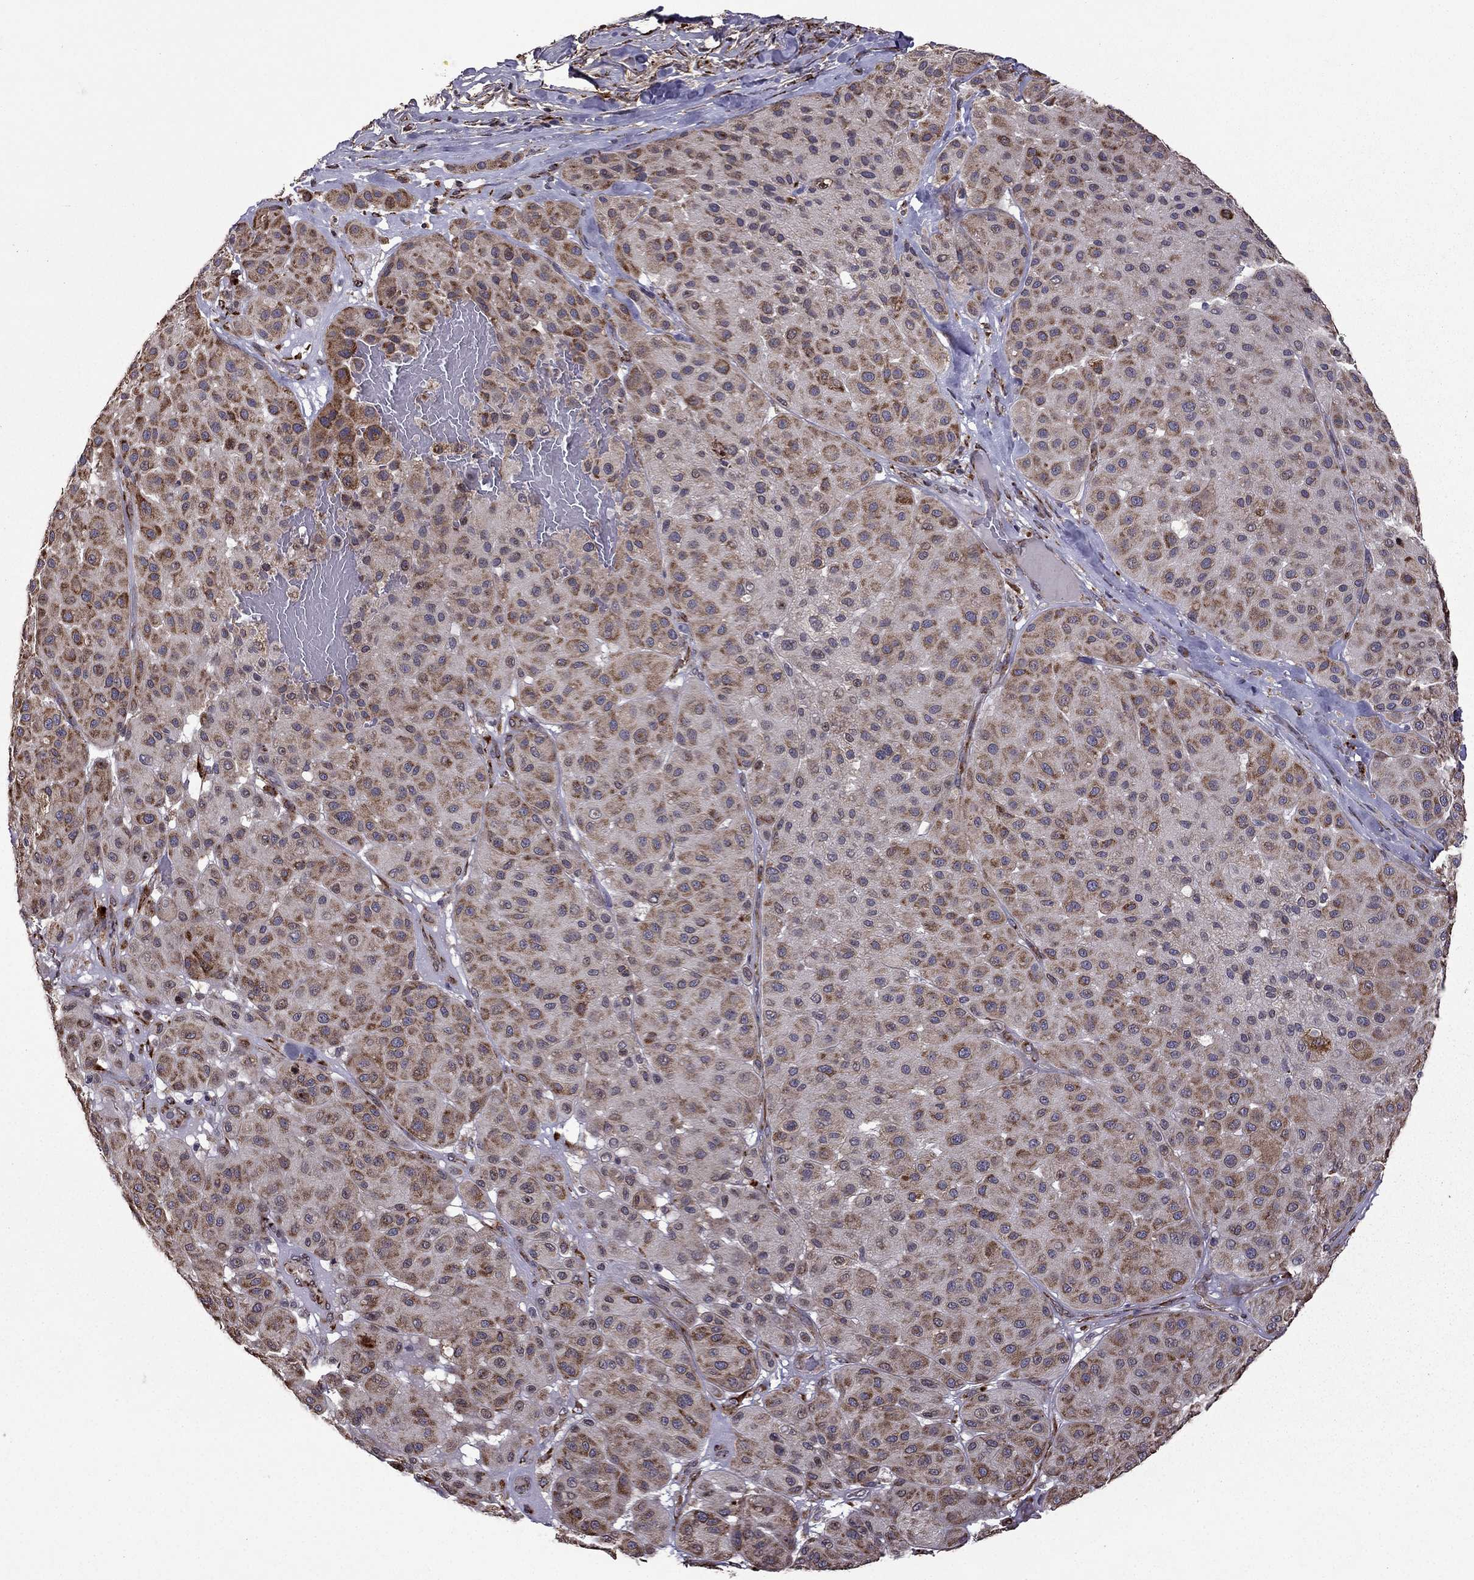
{"staining": {"intensity": "moderate", "quantity": ">75%", "location": "cytoplasmic/membranous"}, "tissue": "melanoma", "cell_type": "Tumor cells", "image_type": "cancer", "snomed": [{"axis": "morphology", "description": "Malignant melanoma, Metastatic site"}, {"axis": "topography", "description": "Smooth muscle"}], "caption": "Malignant melanoma (metastatic site) tissue reveals moderate cytoplasmic/membranous staining in approximately >75% of tumor cells, visualized by immunohistochemistry.", "gene": "IKBIP", "patient": {"sex": "male", "age": 41}}